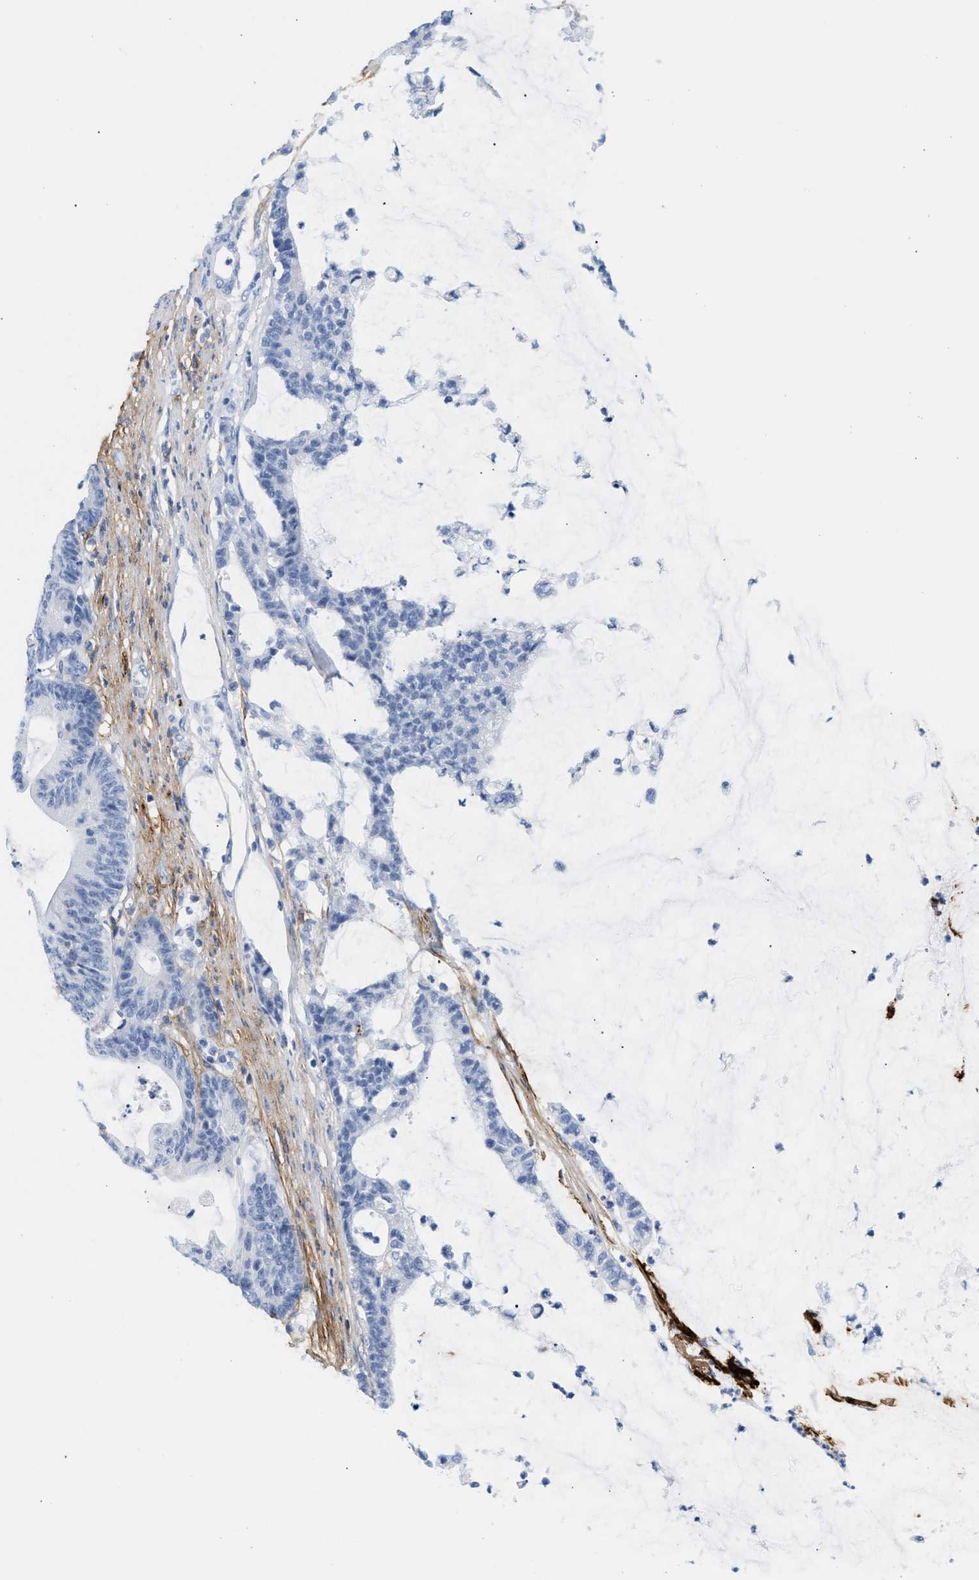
{"staining": {"intensity": "negative", "quantity": "none", "location": "none"}, "tissue": "colorectal cancer", "cell_type": "Tumor cells", "image_type": "cancer", "snomed": [{"axis": "morphology", "description": "Adenocarcinoma, NOS"}, {"axis": "topography", "description": "Colon"}], "caption": "DAB (3,3'-diaminobenzidine) immunohistochemical staining of human adenocarcinoma (colorectal) exhibits no significant staining in tumor cells. (DAB IHC visualized using brightfield microscopy, high magnification).", "gene": "TNR", "patient": {"sex": "female", "age": 84}}